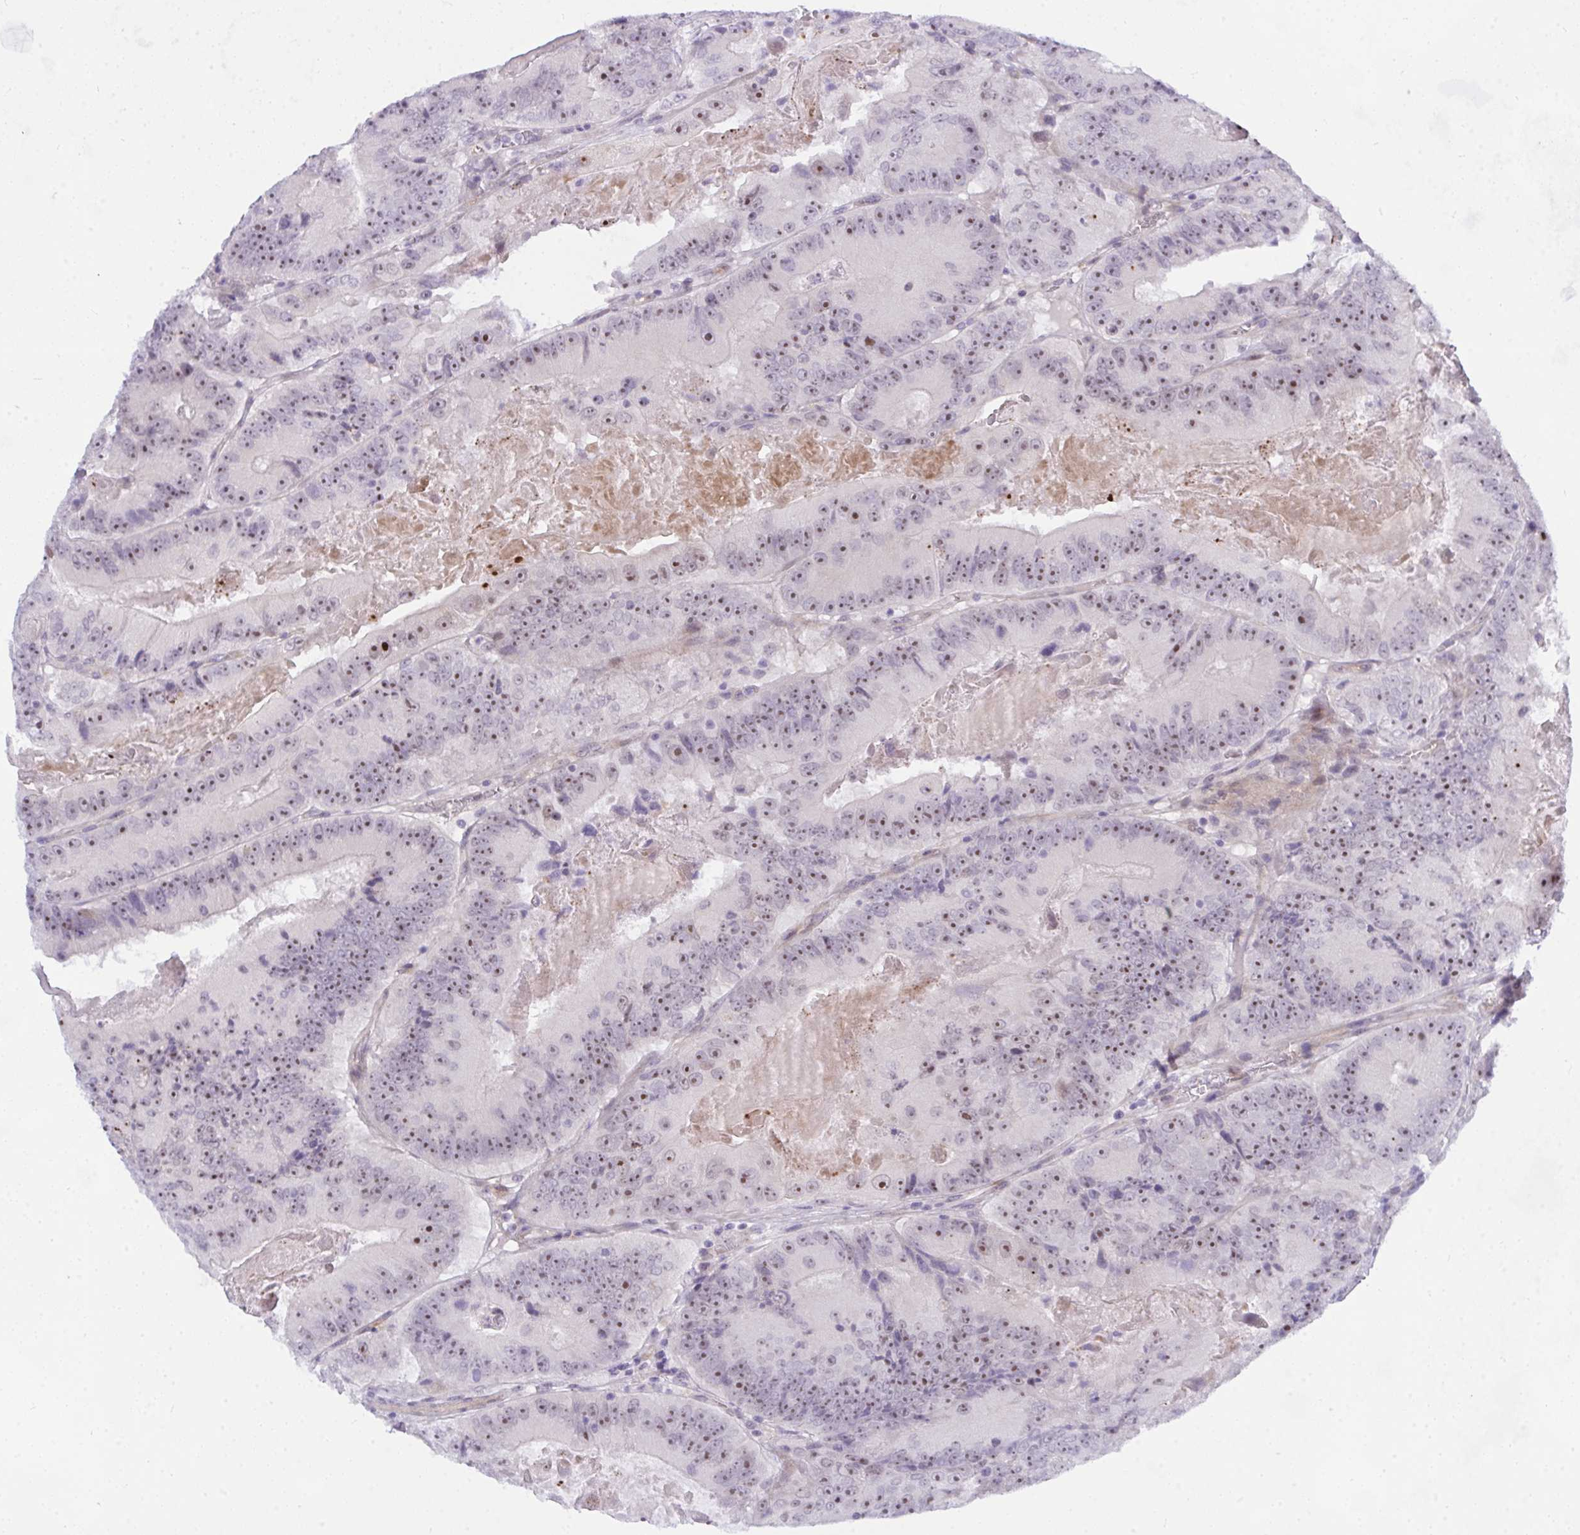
{"staining": {"intensity": "moderate", "quantity": ">75%", "location": "nuclear"}, "tissue": "colorectal cancer", "cell_type": "Tumor cells", "image_type": "cancer", "snomed": [{"axis": "morphology", "description": "Adenocarcinoma, NOS"}, {"axis": "topography", "description": "Colon"}], "caption": "About >75% of tumor cells in adenocarcinoma (colorectal) reveal moderate nuclear protein expression as visualized by brown immunohistochemical staining.", "gene": "NFXL1", "patient": {"sex": "female", "age": 86}}